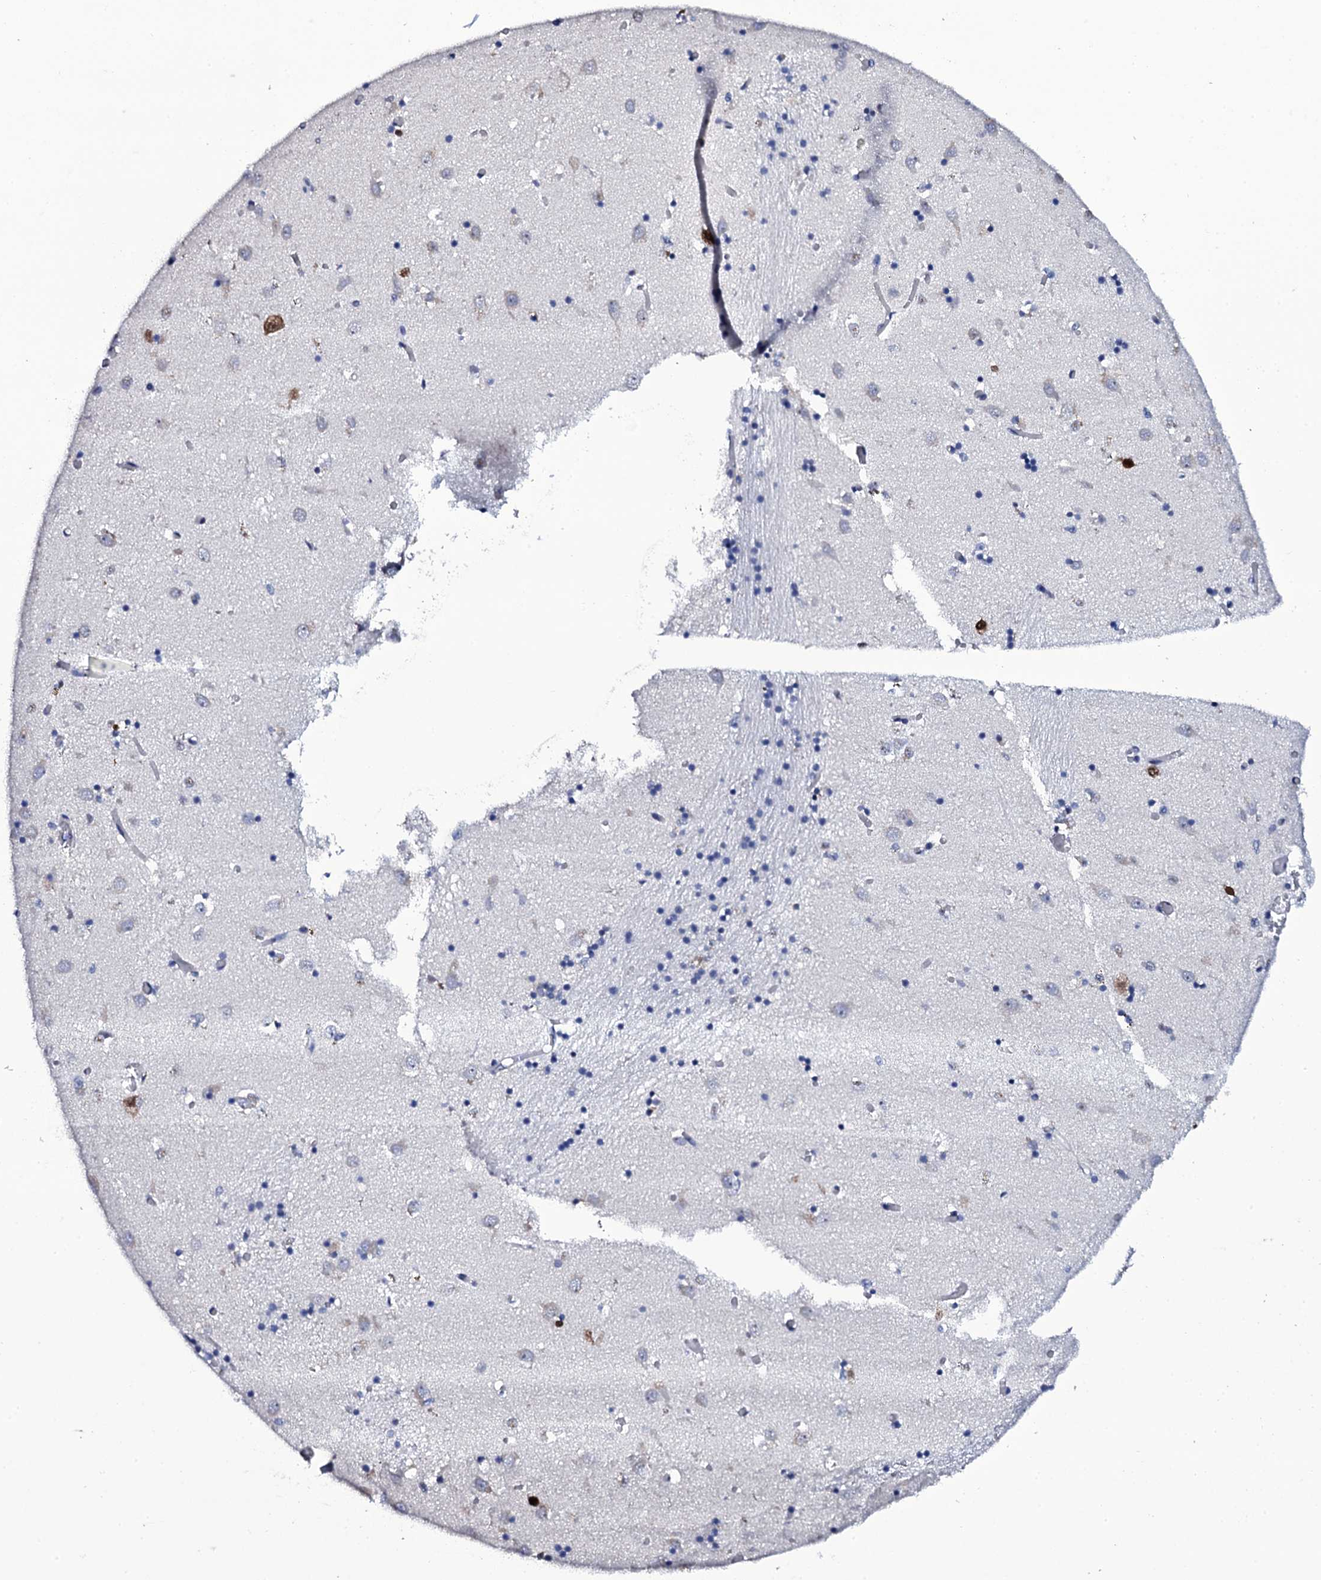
{"staining": {"intensity": "strong", "quantity": "<25%", "location": "nuclear"}, "tissue": "caudate", "cell_type": "Glial cells", "image_type": "normal", "snomed": [{"axis": "morphology", "description": "Normal tissue, NOS"}, {"axis": "topography", "description": "Lateral ventricle wall"}], "caption": "Protein expression analysis of normal caudate demonstrates strong nuclear expression in approximately <25% of glial cells.", "gene": "NPM2", "patient": {"sex": "male", "age": 70}}